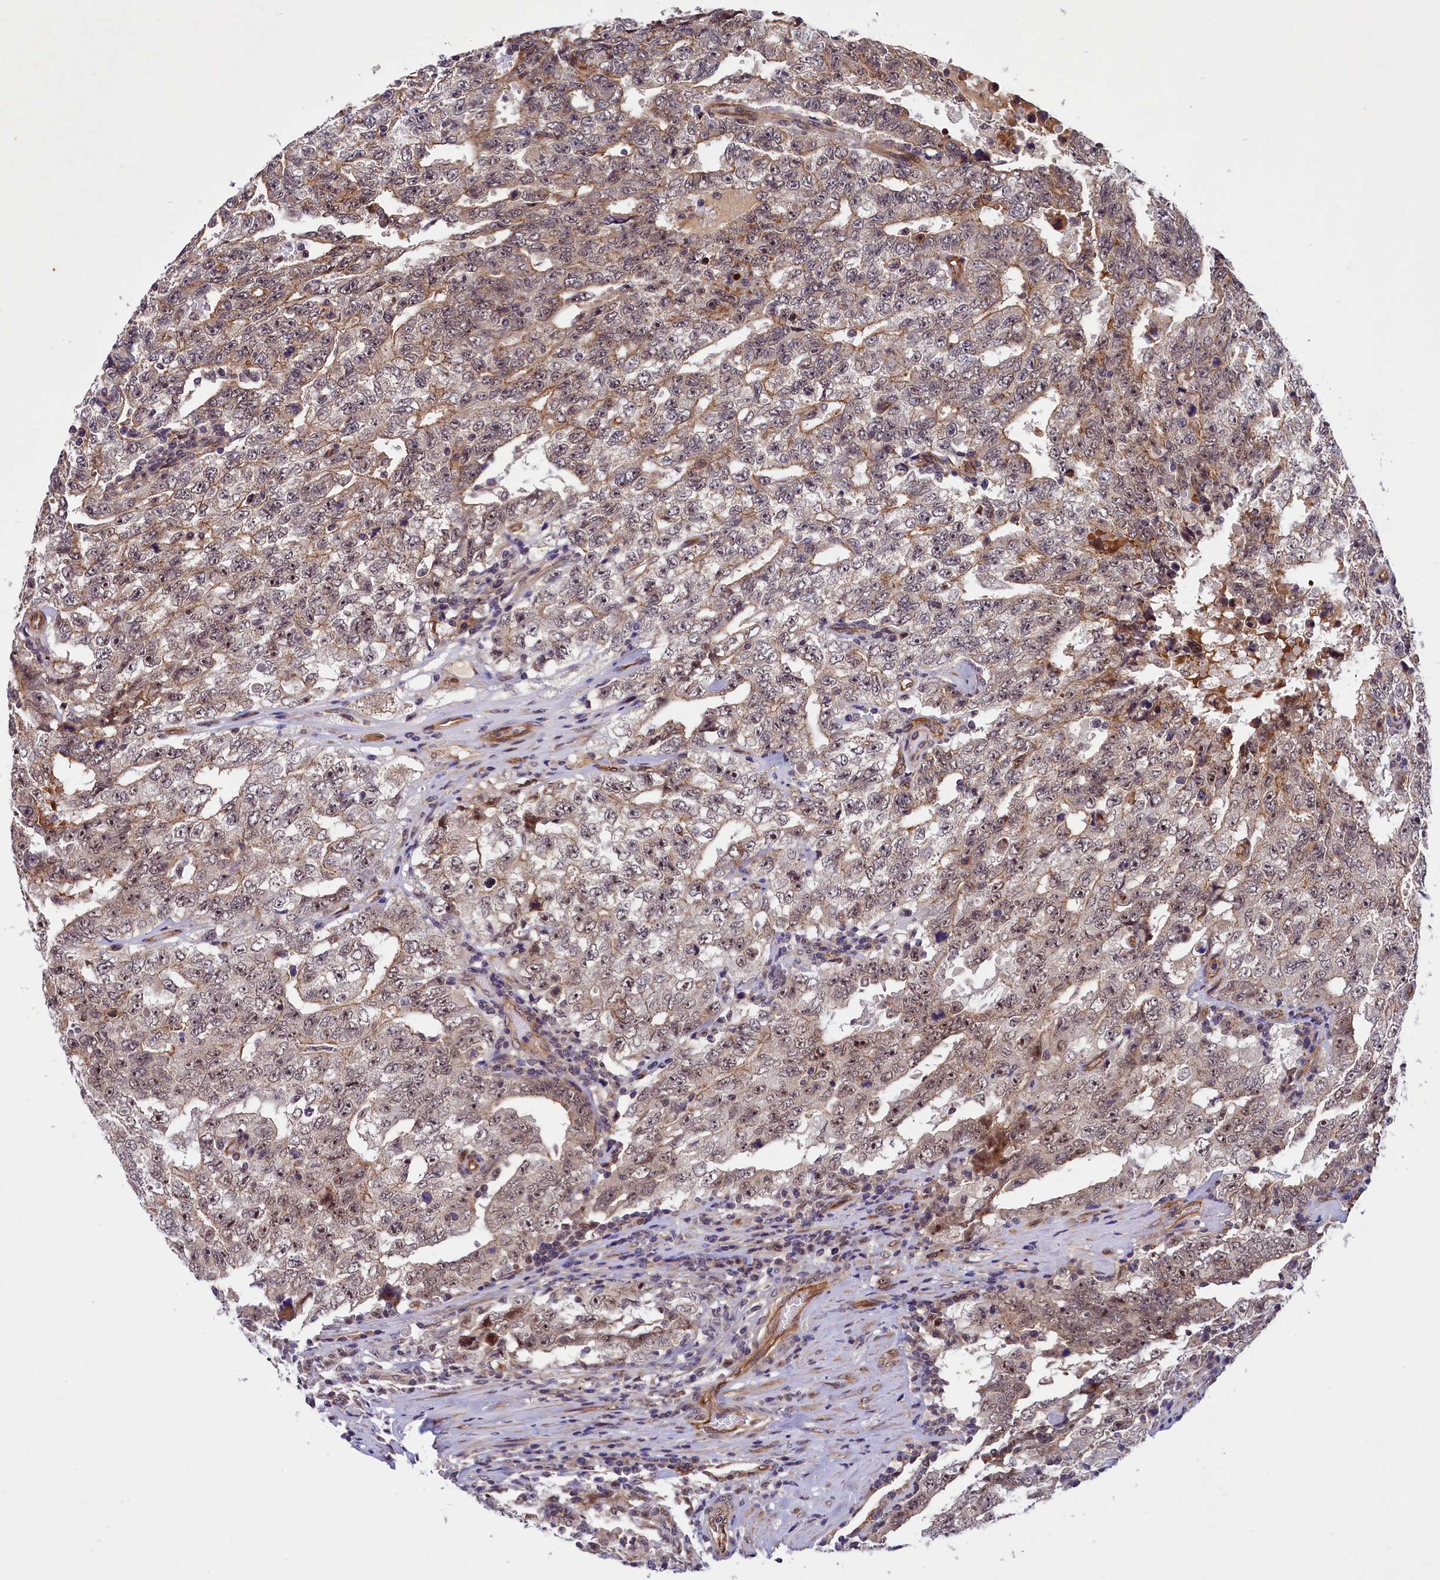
{"staining": {"intensity": "weak", "quantity": "25%-75%", "location": "cytoplasmic/membranous,nuclear"}, "tissue": "testis cancer", "cell_type": "Tumor cells", "image_type": "cancer", "snomed": [{"axis": "morphology", "description": "Carcinoma, Embryonal, NOS"}, {"axis": "topography", "description": "Testis"}], "caption": "Immunohistochemistry histopathology image of embryonal carcinoma (testis) stained for a protein (brown), which displays low levels of weak cytoplasmic/membranous and nuclear staining in about 25%-75% of tumor cells.", "gene": "ARL14EP", "patient": {"sex": "male", "age": 26}}